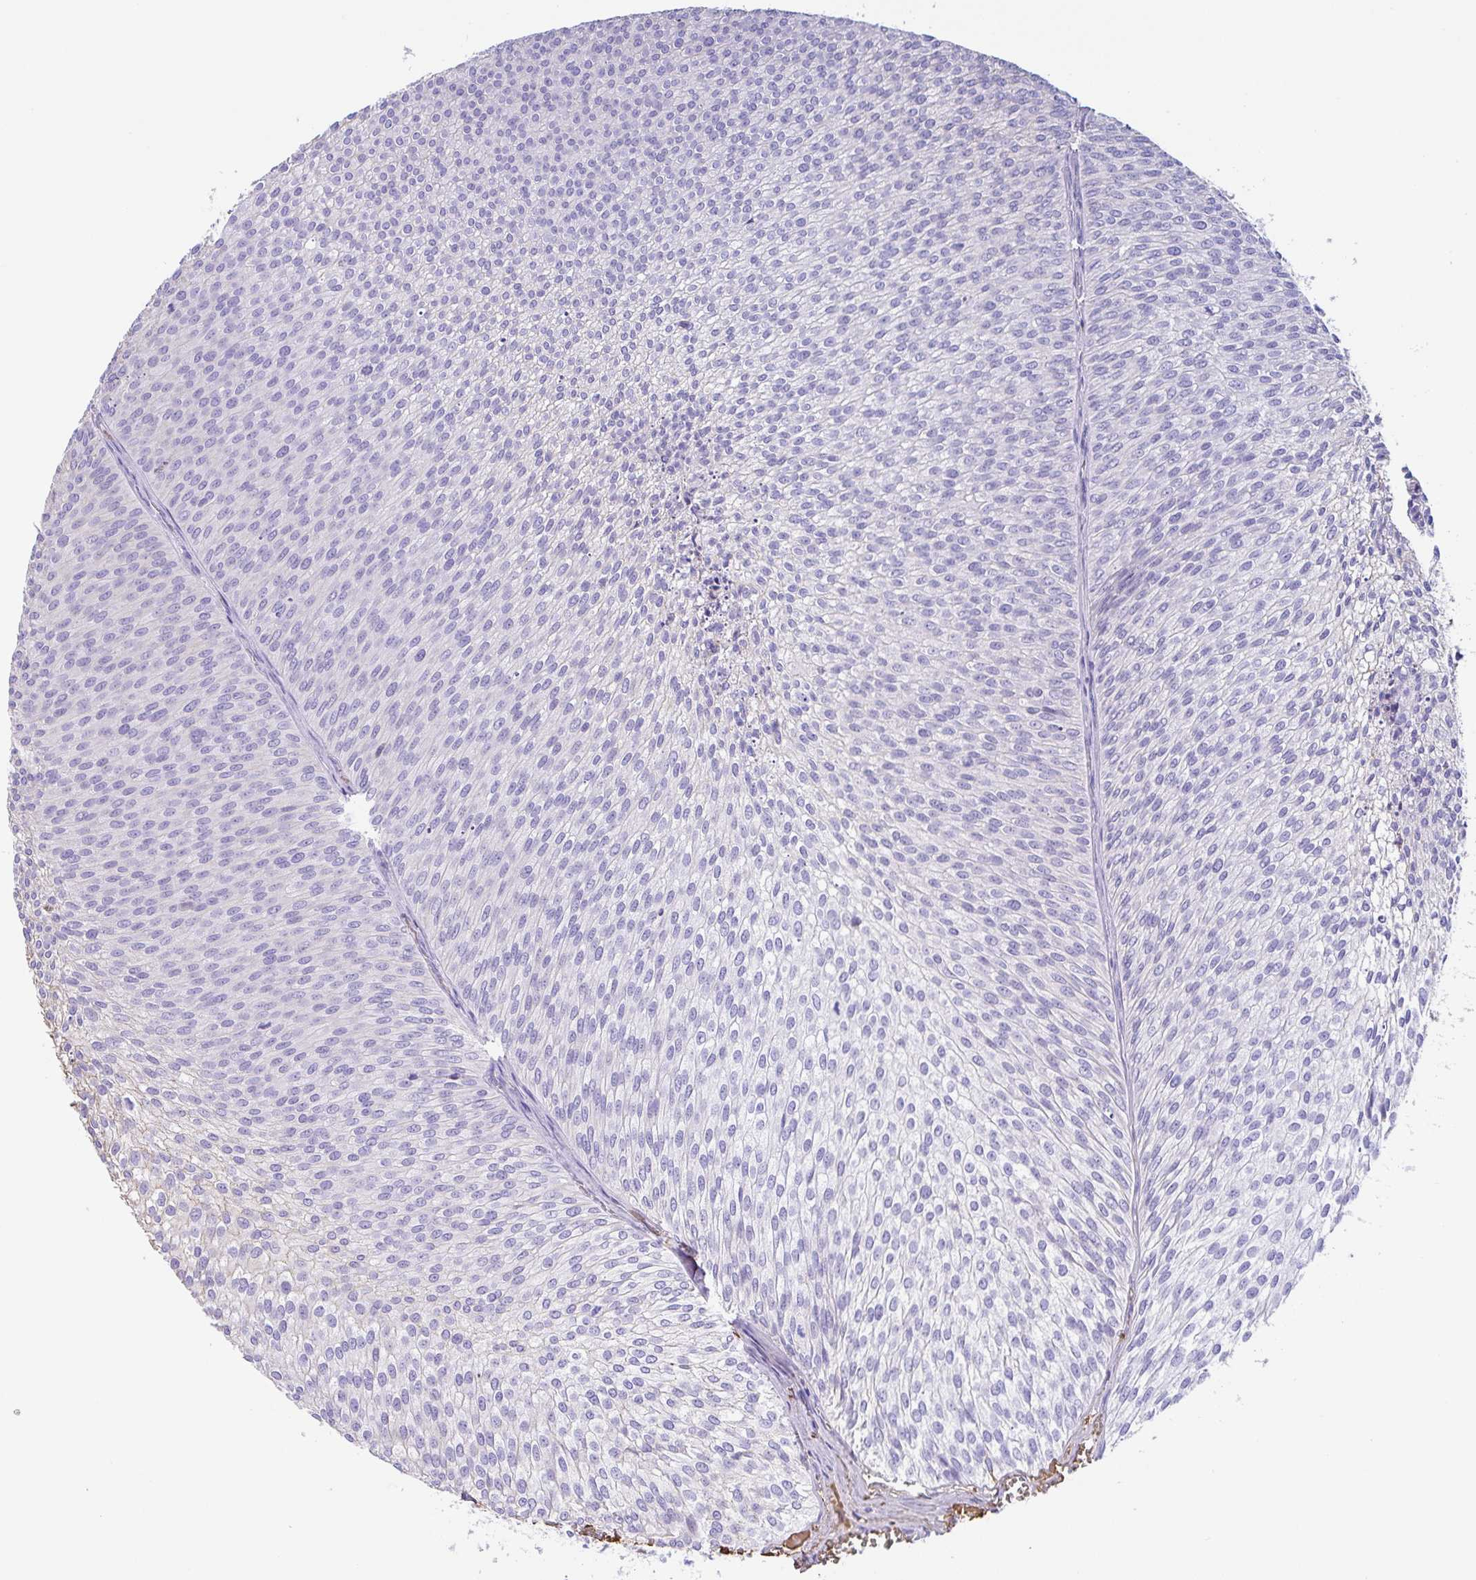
{"staining": {"intensity": "negative", "quantity": "none", "location": "none"}, "tissue": "urothelial cancer", "cell_type": "Tumor cells", "image_type": "cancer", "snomed": [{"axis": "morphology", "description": "Urothelial carcinoma, Low grade"}, {"axis": "topography", "description": "Urinary bladder"}], "caption": "Tumor cells show no significant protein positivity in urothelial carcinoma (low-grade).", "gene": "HOXC12", "patient": {"sex": "male", "age": 91}}